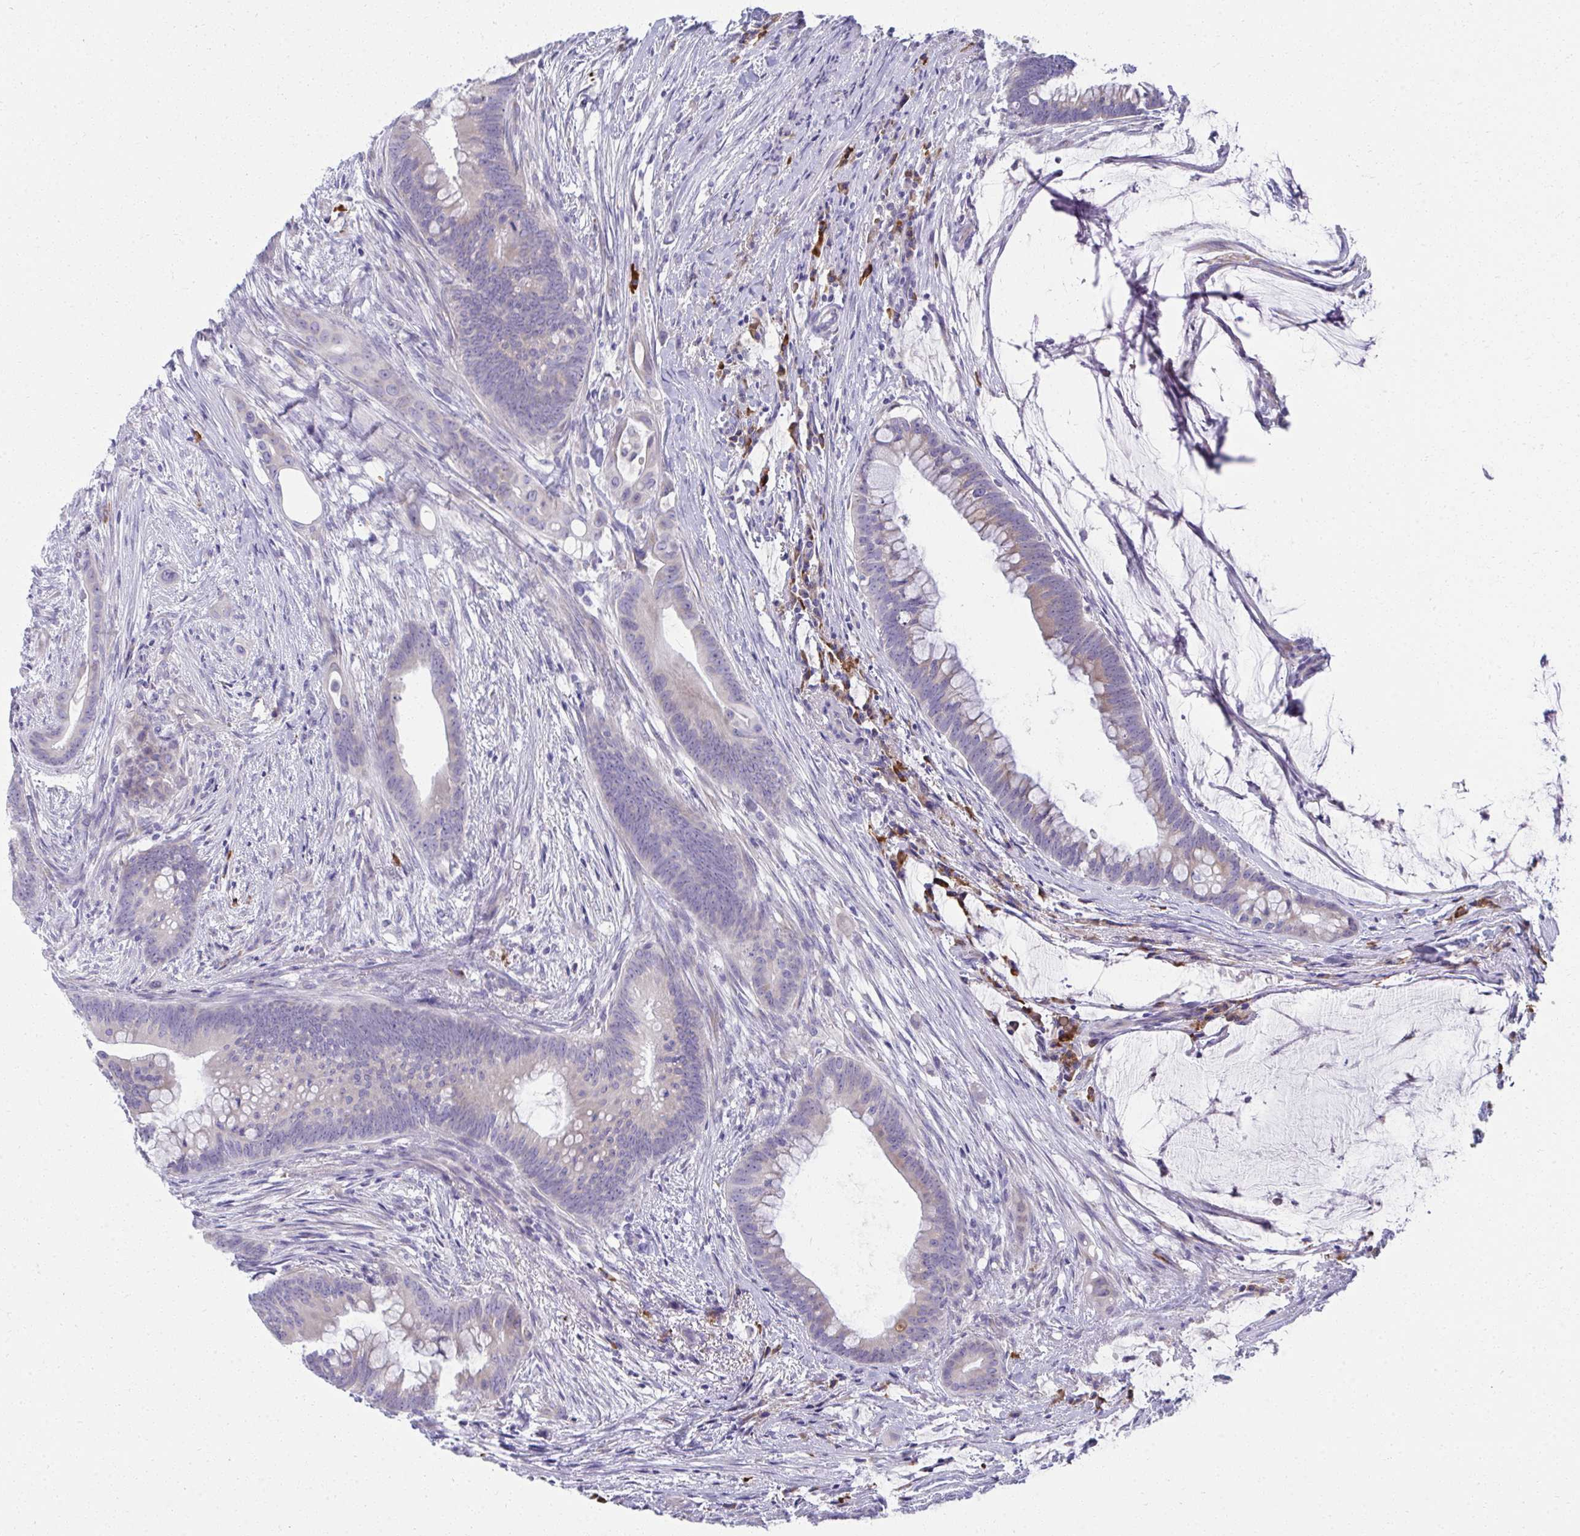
{"staining": {"intensity": "negative", "quantity": "none", "location": "none"}, "tissue": "colorectal cancer", "cell_type": "Tumor cells", "image_type": "cancer", "snomed": [{"axis": "morphology", "description": "Adenocarcinoma, NOS"}, {"axis": "topography", "description": "Colon"}], "caption": "A histopathology image of colorectal adenocarcinoma stained for a protein demonstrates no brown staining in tumor cells.", "gene": "FASLG", "patient": {"sex": "male", "age": 62}}